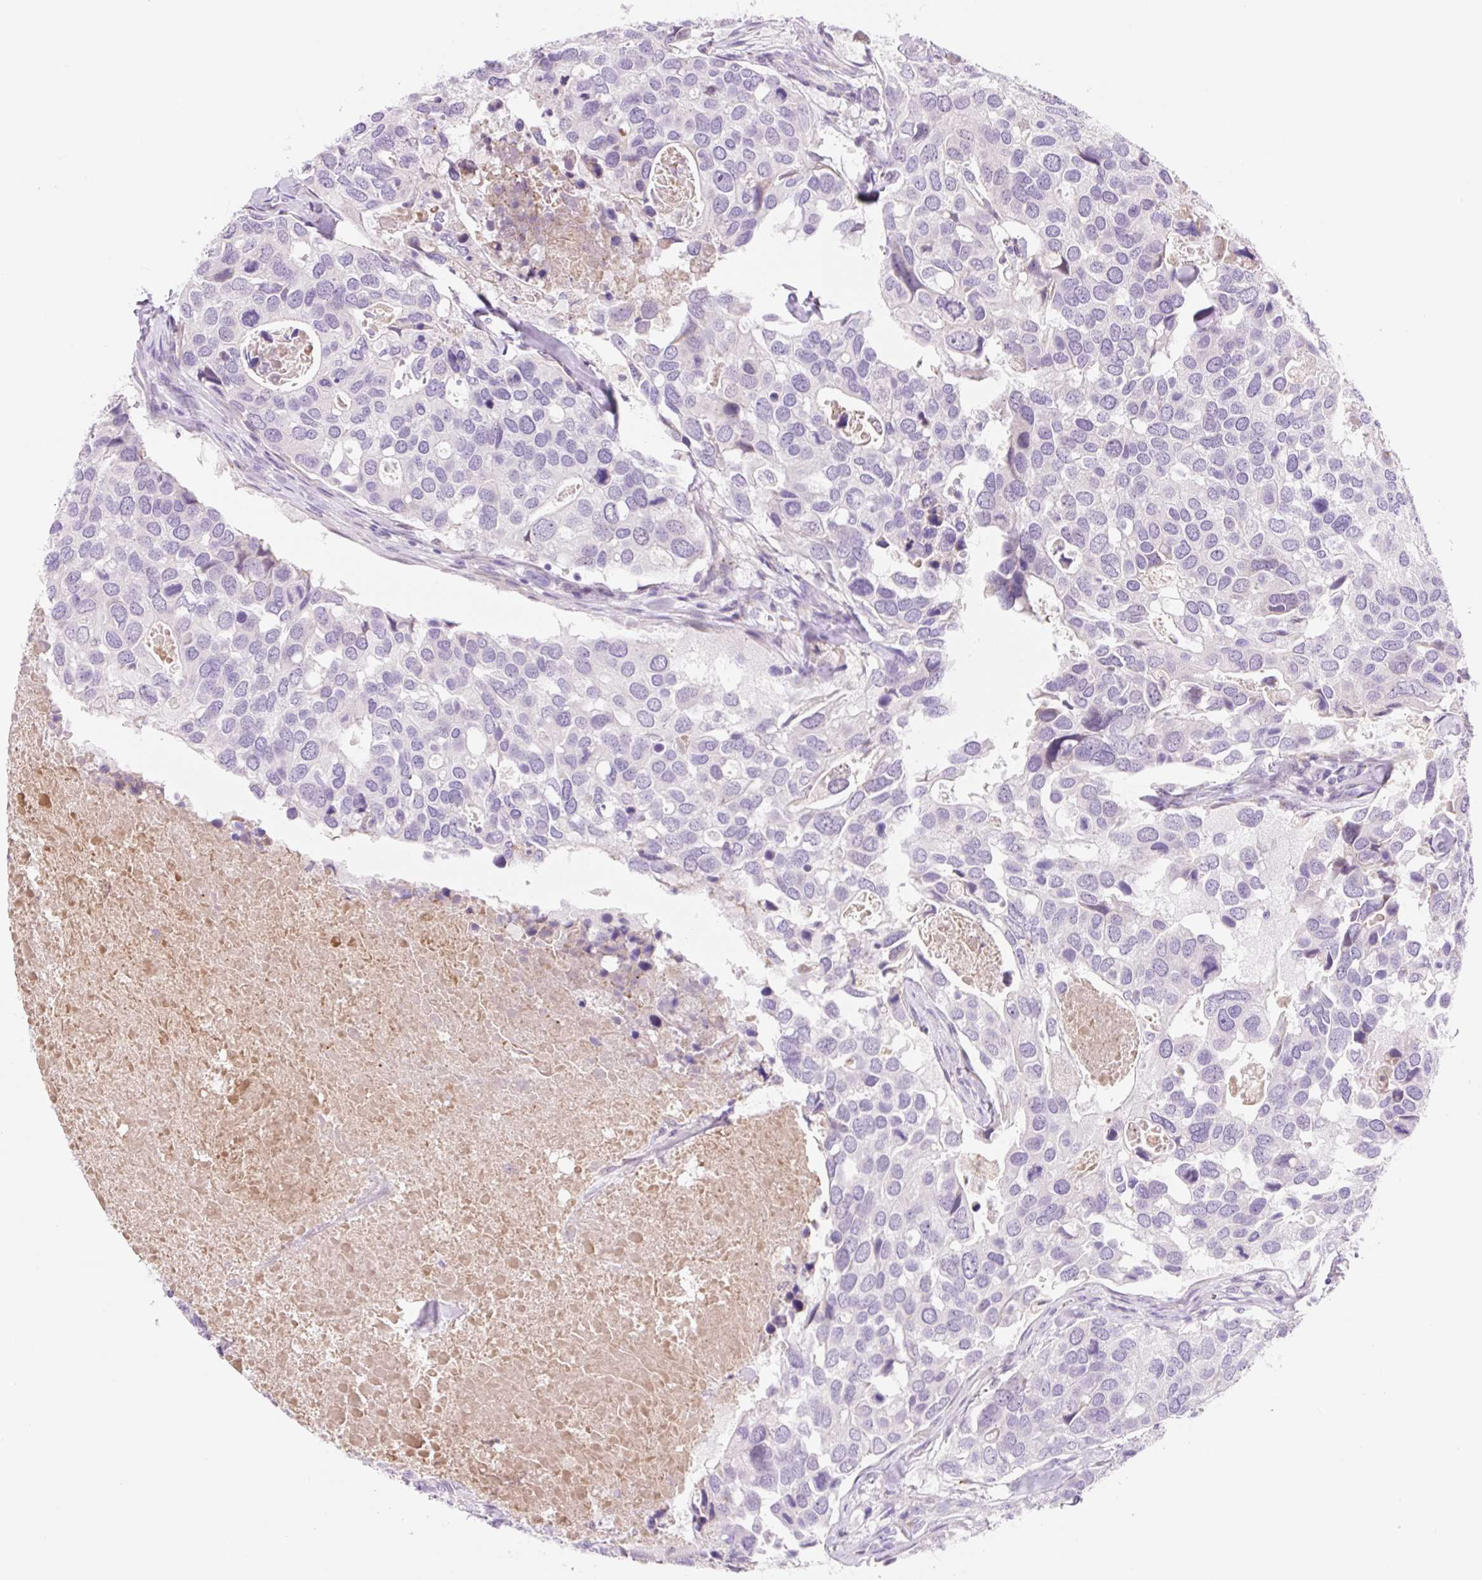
{"staining": {"intensity": "negative", "quantity": "none", "location": "none"}, "tissue": "breast cancer", "cell_type": "Tumor cells", "image_type": "cancer", "snomed": [{"axis": "morphology", "description": "Duct carcinoma"}, {"axis": "topography", "description": "Breast"}], "caption": "There is no significant expression in tumor cells of breast cancer. The staining is performed using DAB brown chromogen with nuclei counter-stained in using hematoxylin.", "gene": "ZNF121", "patient": {"sex": "female", "age": 83}}